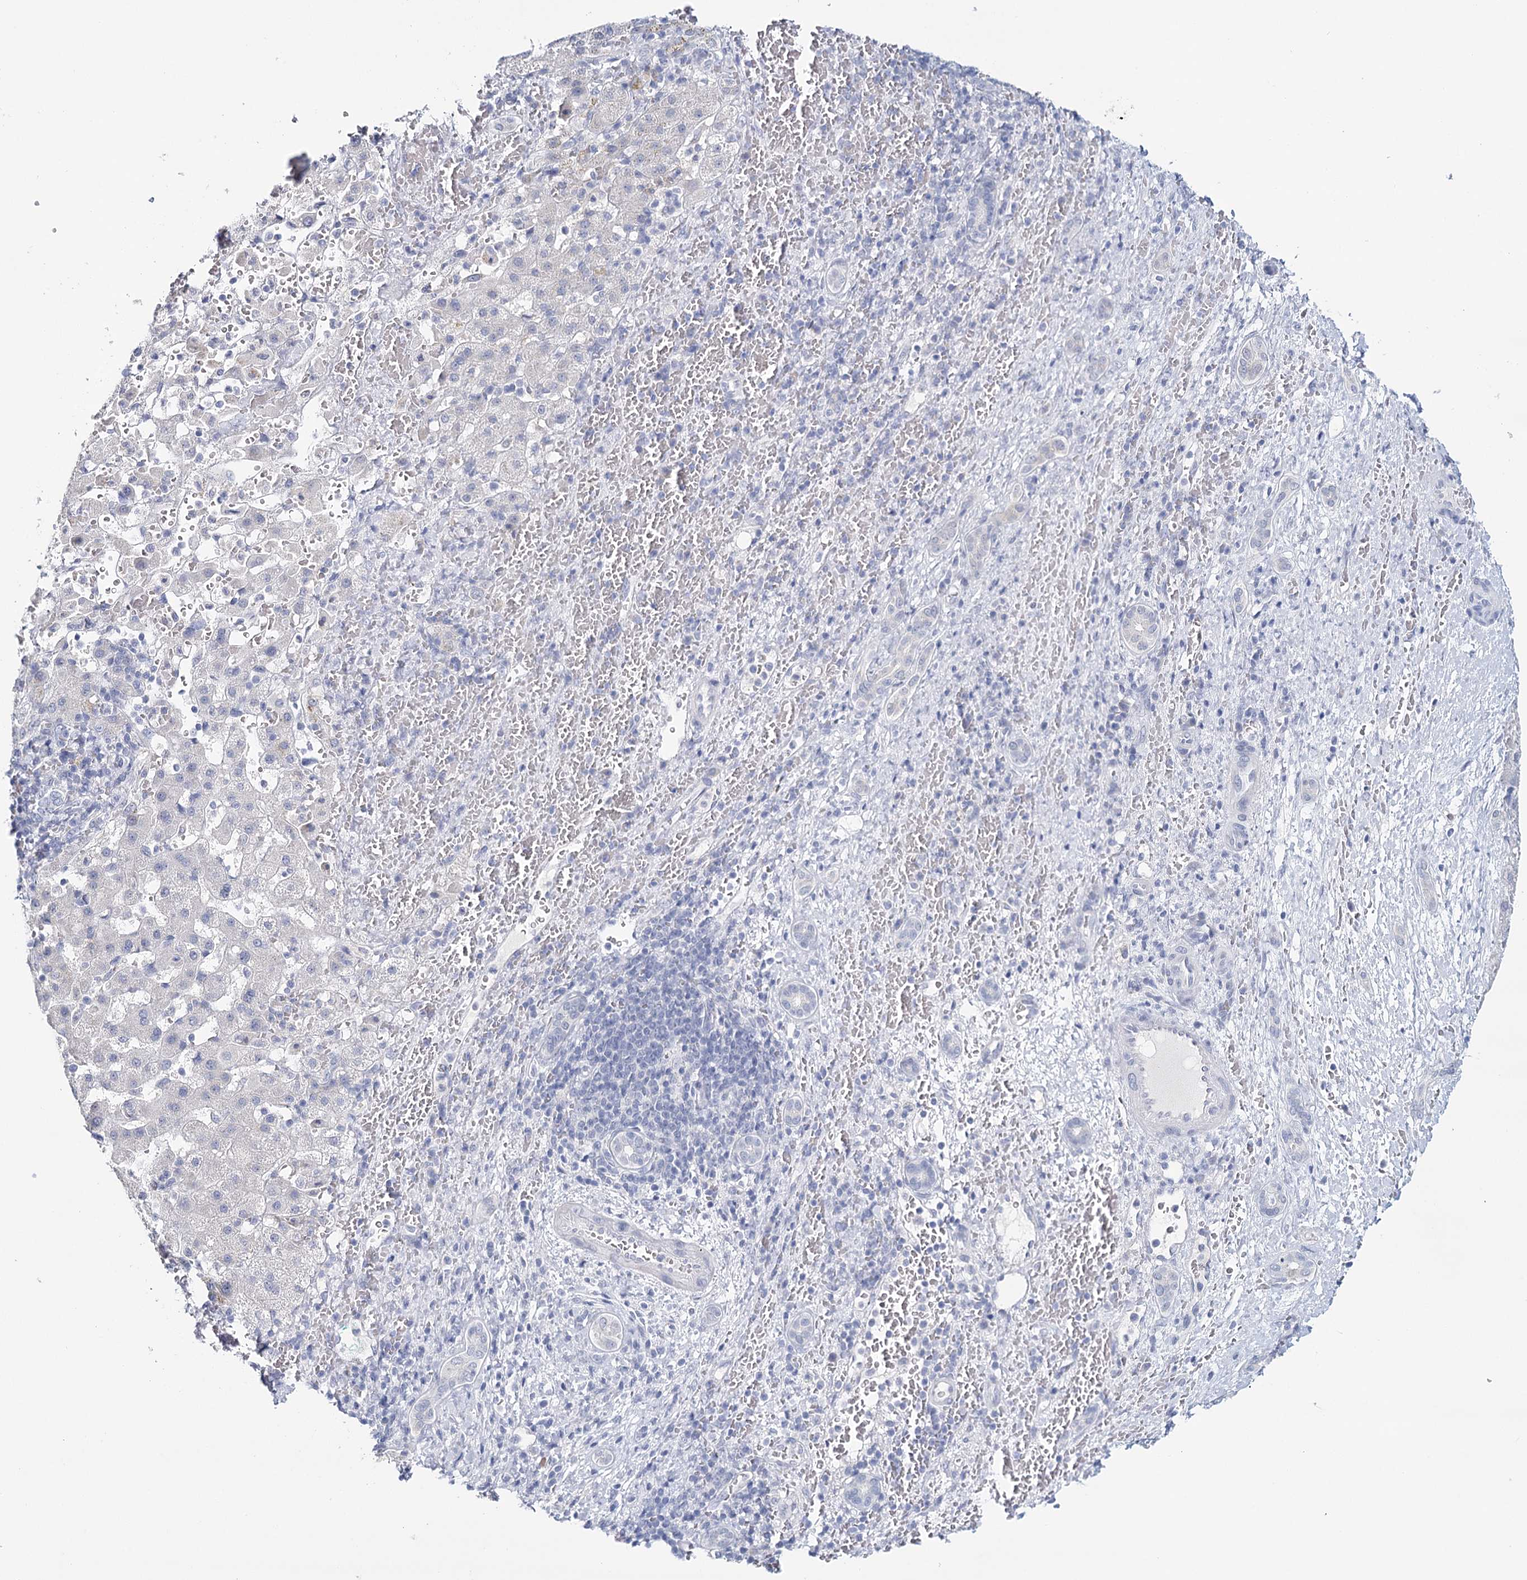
{"staining": {"intensity": "negative", "quantity": "none", "location": "none"}, "tissue": "liver cancer", "cell_type": "Tumor cells", "image_type": "cancer", "snomed": [{"axis": "morphology", "description": "Normal tissue, NOS"}, {"axis": "morphology", "description": "Carcinoma, Hepatocellular, NOS"}, {"axis": "topography", "description": "Liver"}], "caption": "Hepatocellular carcinoma (liver) was stained to show a protein in brown. There is no significant staining in tumor cells. (DAB (3,3'-diaminobenzidine) immunohistochemistry (IHC) with hematoxylin counter stain).", "gene": "HSPA4L", "patient": {"sex": "male", "age": 57}}